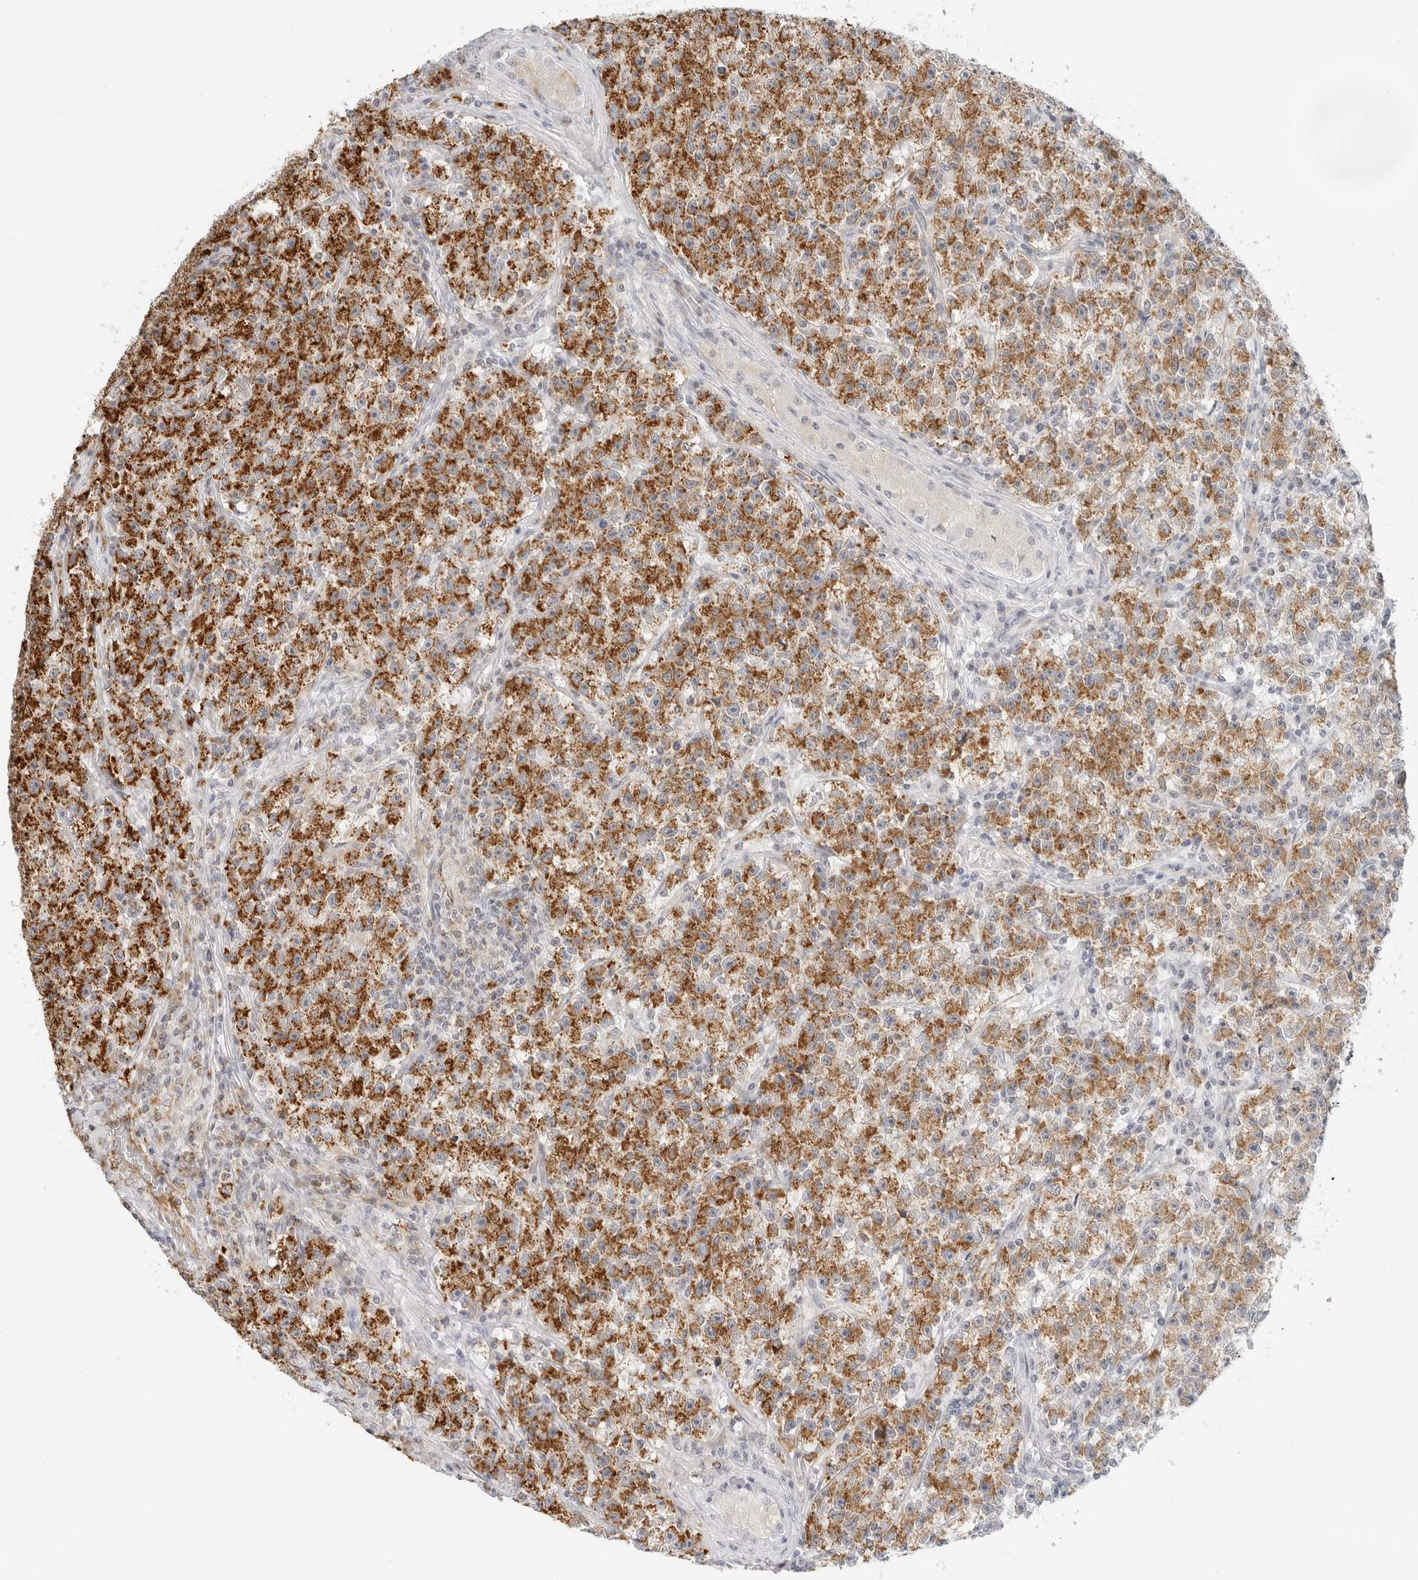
{"staining": {"intensity": "strong", "quantity": "25%-75%", "location": "cytoplasmic/membranous"}, "tissue": "testis cancer", "cell_type": "Tumor cells", "image_type": "cancer", "snomed": [{"axis": "morphology", "description": "Seminoma, NOS"}, {"axis": "topography", "description": "Testis"}], "caption": "Human testis cancer stained with a protein marker exhibits strong staining in tumor cells.", "gene": "RC3H1", "patient": {"sex": "male", "age": 22}}